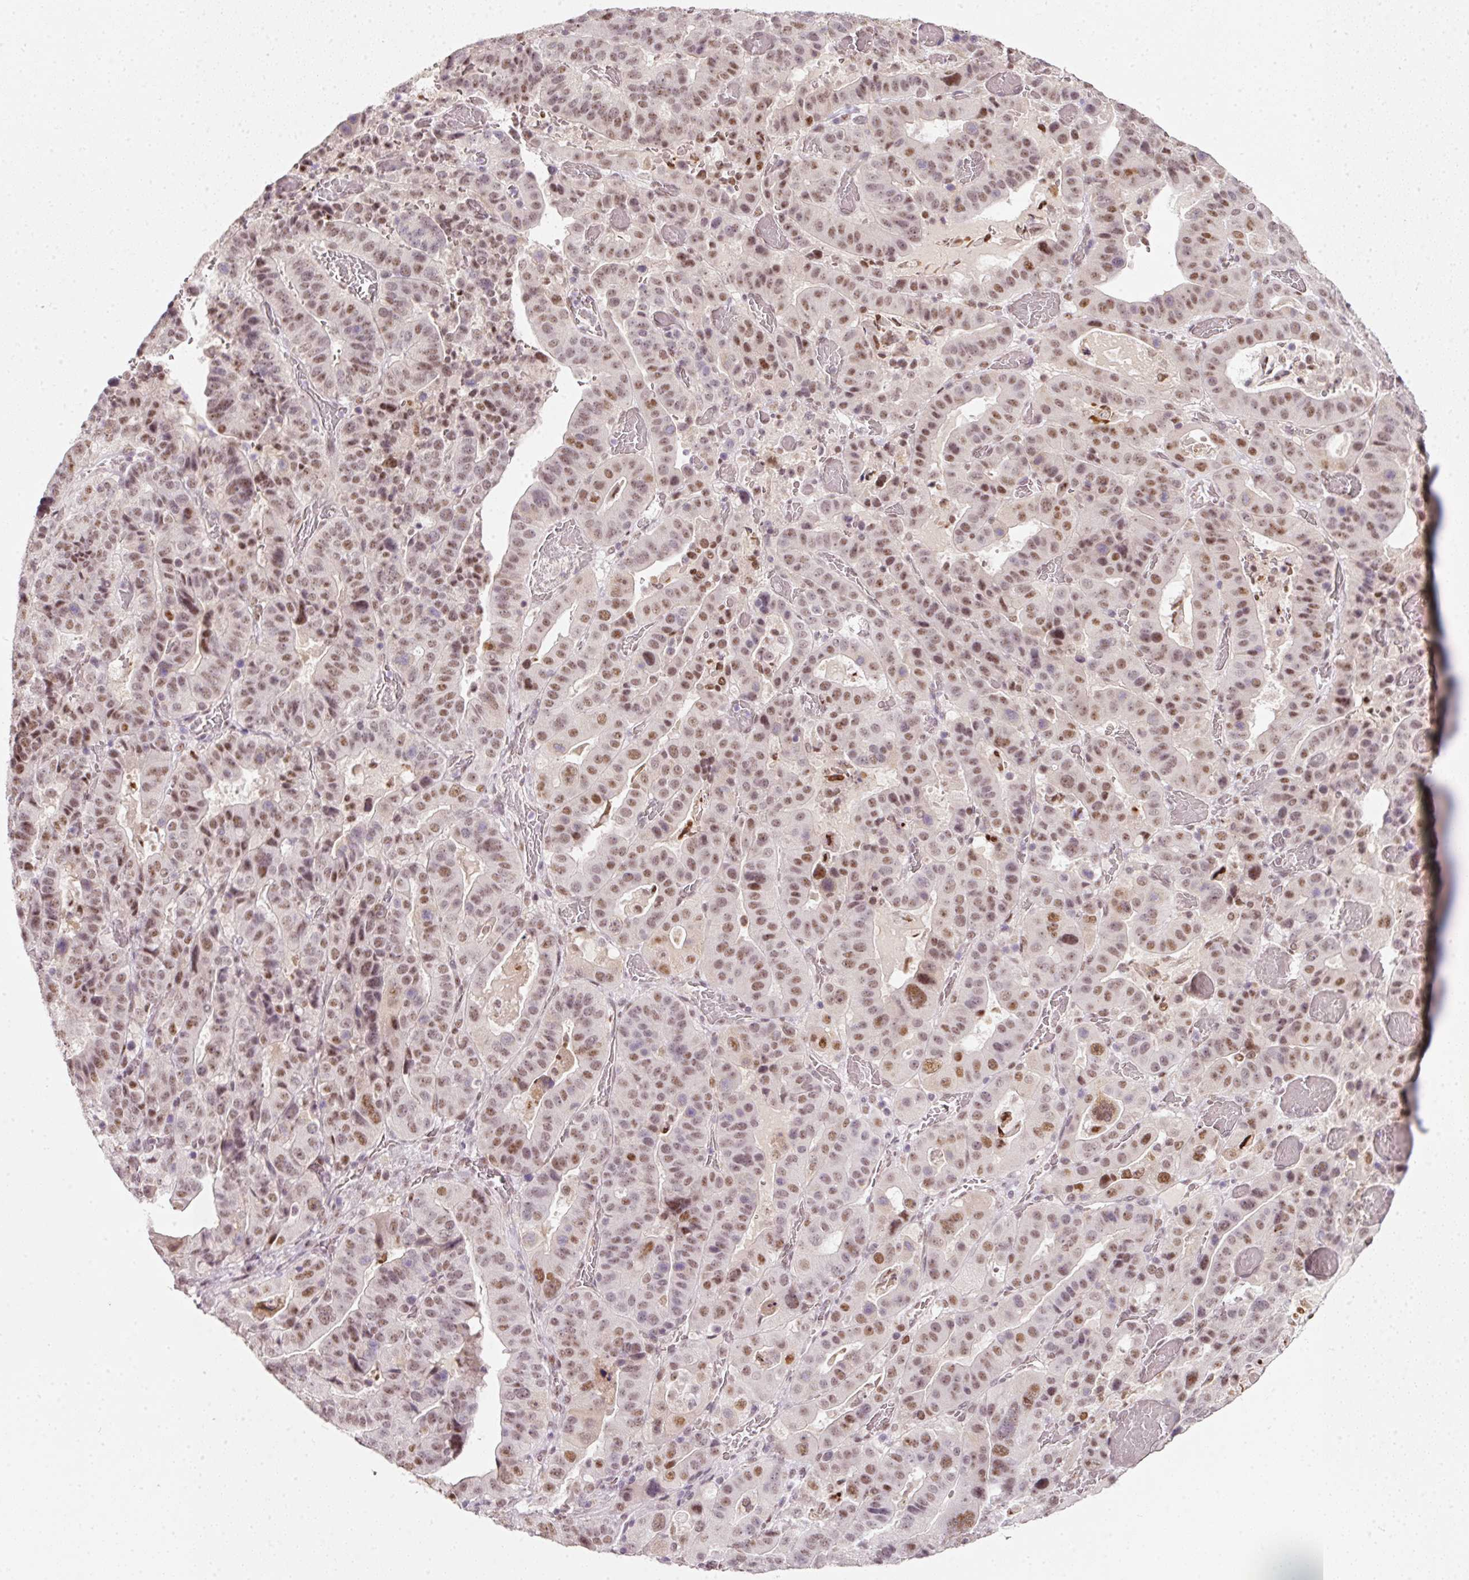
{"staining": {"intensity": "moderate", "quantity": ">75%", "location": "nuclear"}, "tissue": "stomach cancer", "cell_type": "Tumor cells", "image_type": "cancer", "snomed": [{"axis": "morphology", "description": "Adenocarcinoma, NOS"}, {"axis": "topography", "description": "Stomach"}], "caption": "This is a photomicrograph of IHC staining of adenocarcinoma (stomach), which shows moderate expression in the nuclear of tumor cells.", "gene": "FSTL3", "patient": {"sex": "male", "age": 48}}